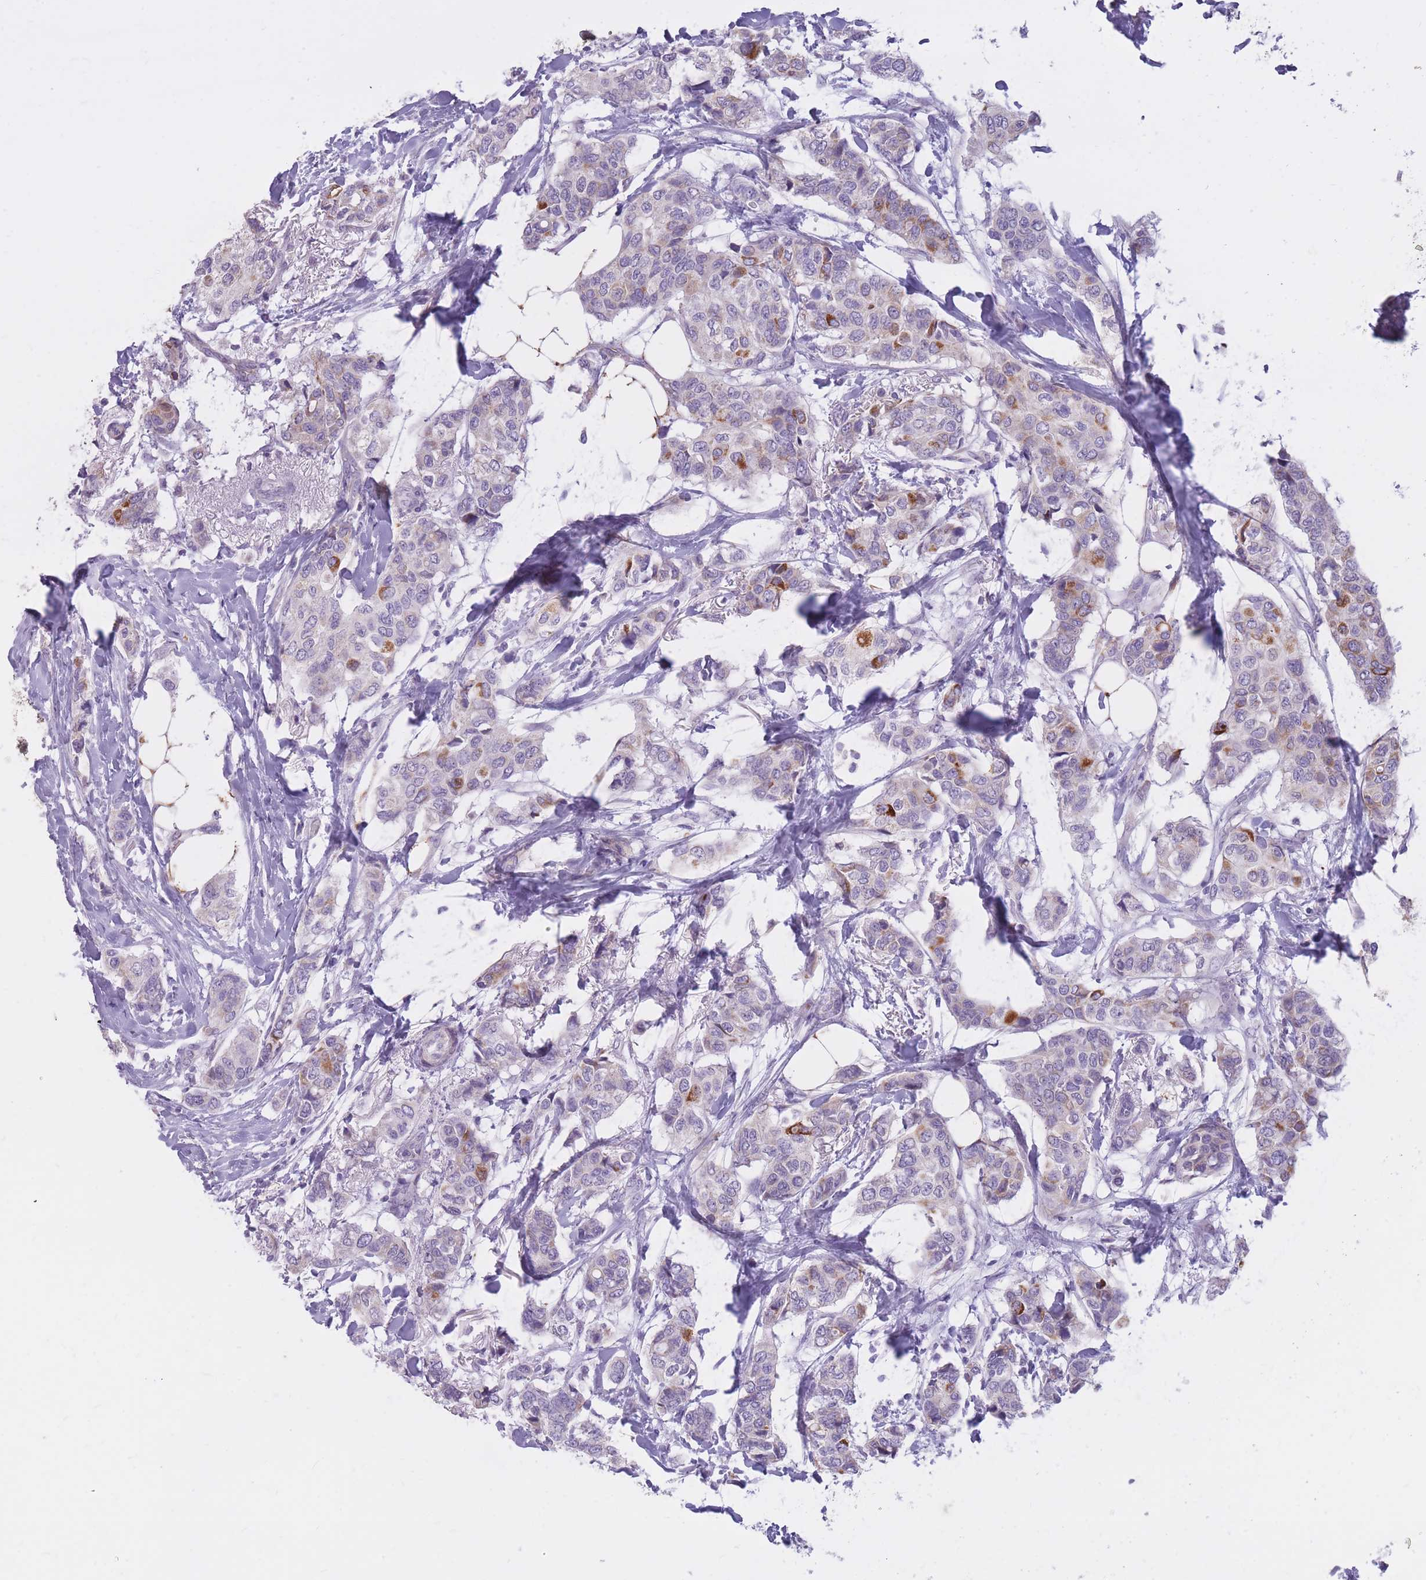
{"staining": {"intensity": "moderate", "quantity": "<25%", "location": "cytoplasmic/membranous"}, "tissue": "breast cancer", "cell_type": "Tumor cells", "image_type": "cancer", "snomed": [{"axis": "morphology", "description": "Lobular carcinoma"}, {"axis": "topography", "description": "Breast"}], "caption": "There is low levels of moderate cytoplasmic/membranous positivity in tumor cells of breast cancer, as demonstrated by immunohistochemical staining (brown color).", "gene": "RNF170", "patient": {"sex": "female", "age": 51}}